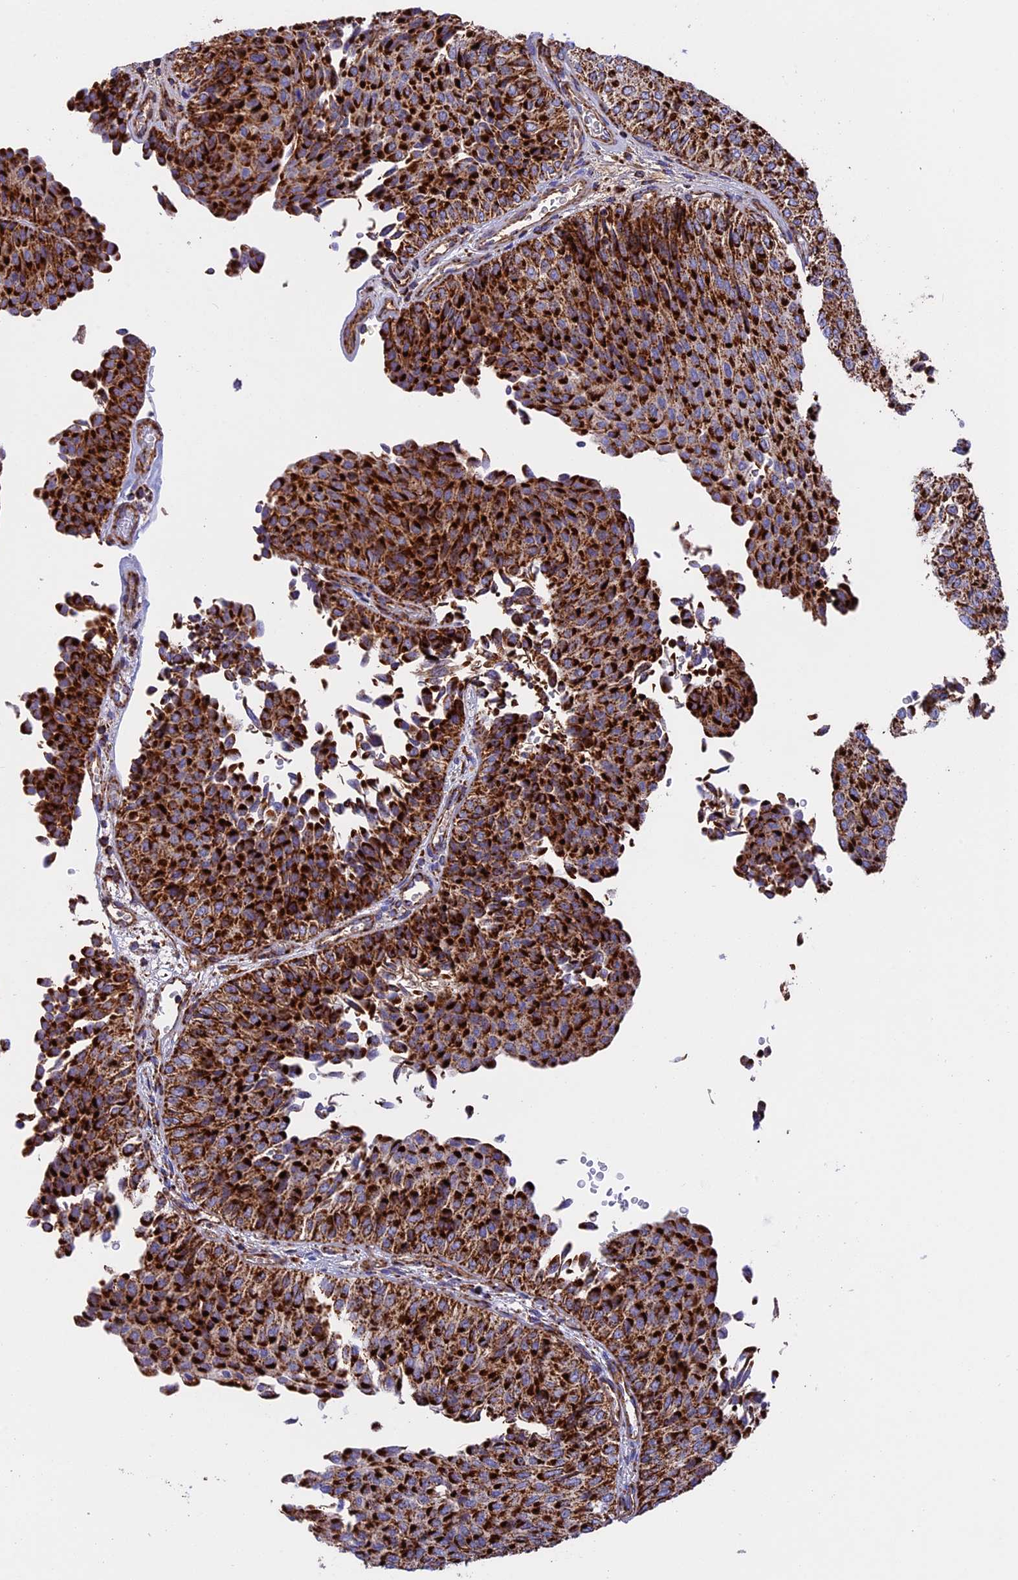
{"staining": {"intensity": "strong", "quantity": ">75%", "location": "cytoplasmic/membranous"}, "tissue": "urothelial cancer", "cell_type": "Tumor cells", "image_type": "cancer", "snomed": [{"axis": "morphology", "description": "Urothelial carcinoma, Low grade"}, {"axis": "topography", "description": "Urinary bladder"}], "caption": "Tumor cells demonstrate strong cytoplasmic/membranous positivity in about >75% of cells in urothelial cancer. The staining is performed using DAB (3,3'-diaminobenzidine) brown chromogen to label protein expression. The nuclei are counter-stained blue using hematoxylin.", "gene": "UQCRB", "patient": {"sex": "male", "age": 78}}